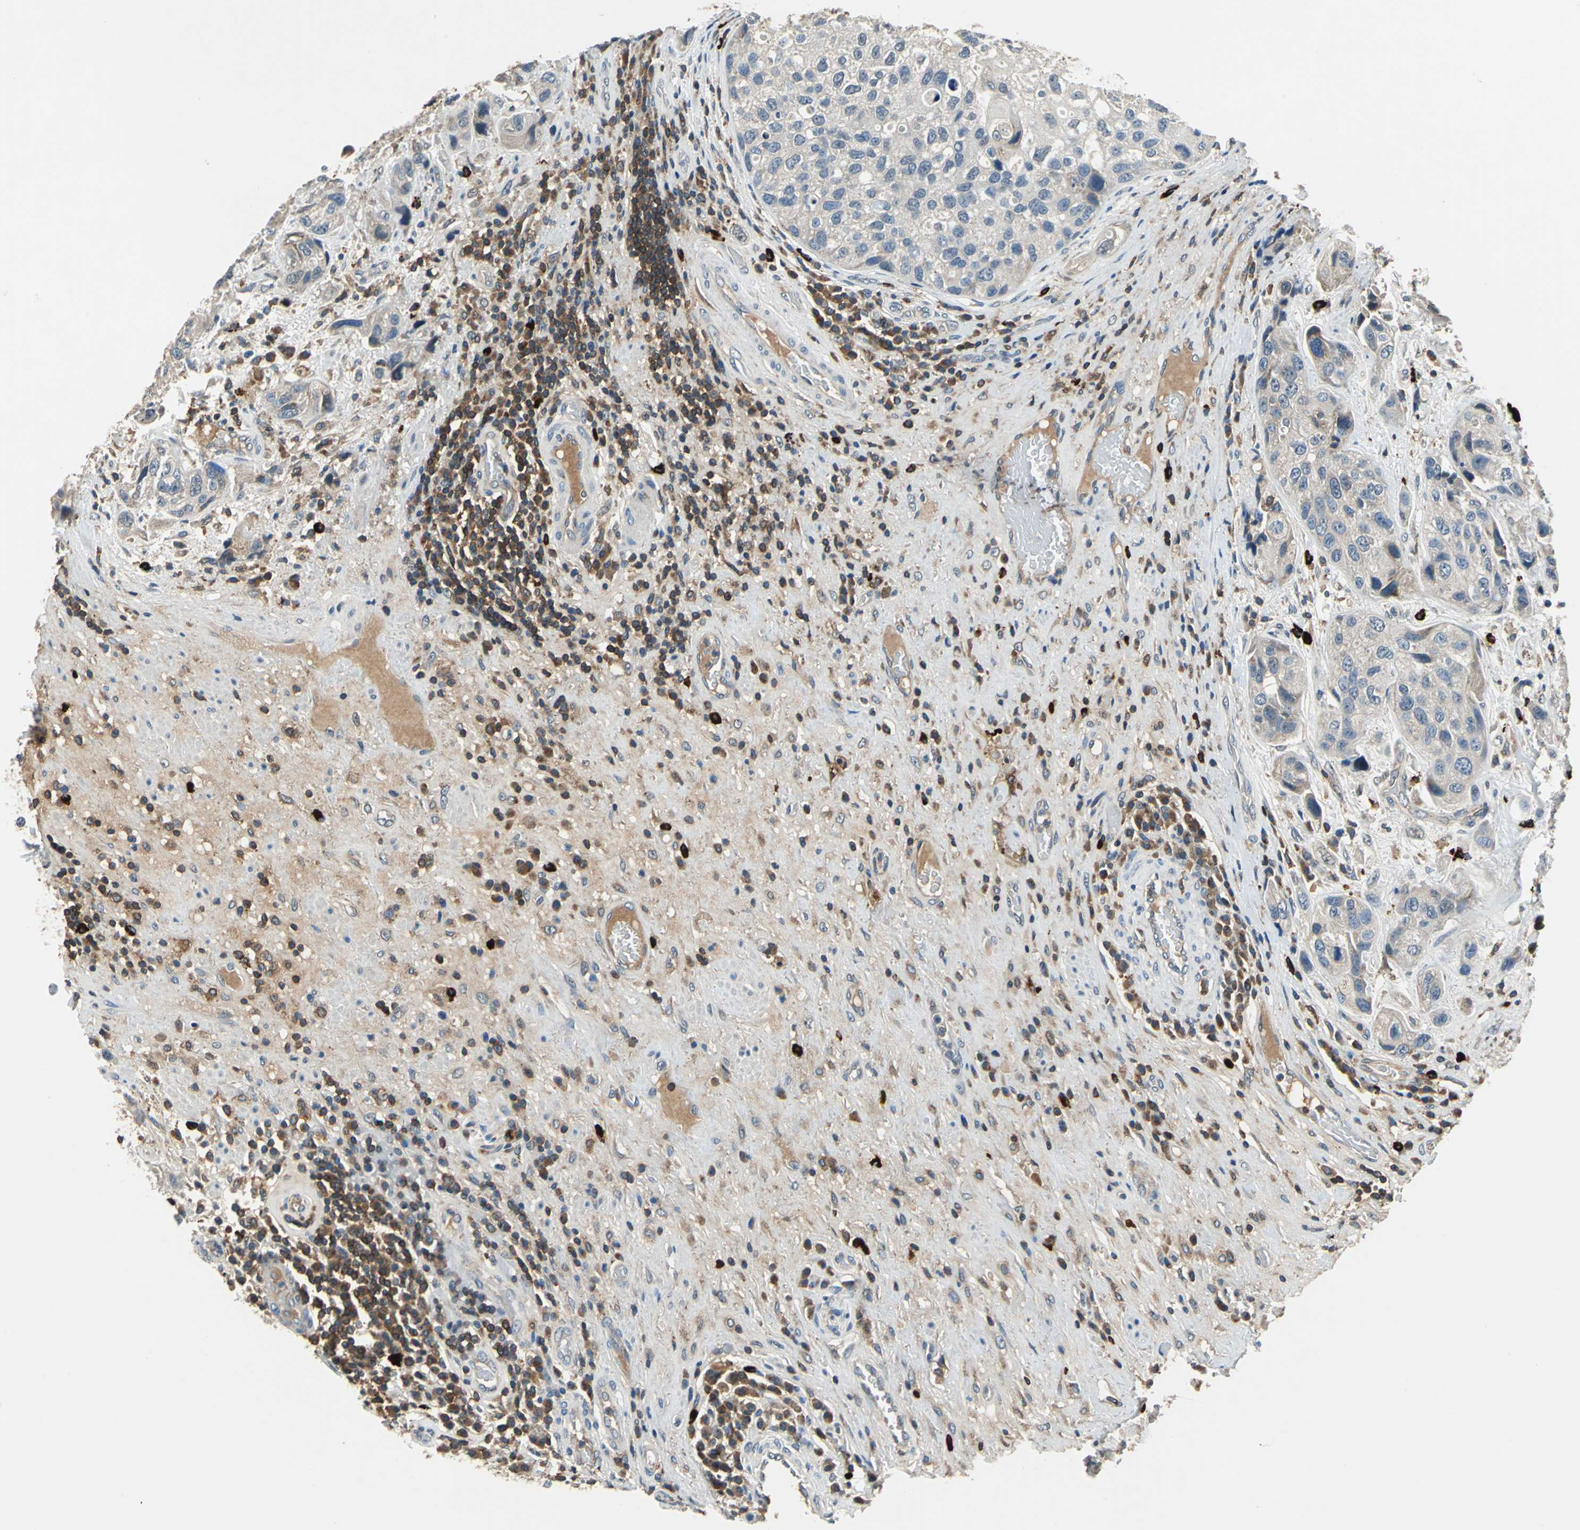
{"staining": {"intensity": "weak", "quantity": "<25%", "location": "cytoplasmic/membranous"}, "tissue": "urothelial cancer", "cell_type": "Tumor cells", "image_type": "cancer", "snomed": [{"axis": "morphology", "description": "Urothelial carcinoma, High grade"}, {"axis": "topography", "description": "Urinary bladder"}], "caption": "Immunohistochemistry histopathology image of high-grade urothelial carcinoma stained for a protein (brown), which reveals no expression in tumor cells.", "gene": "SLC19A2", "patient": {"sex": "female", "age": 64}}